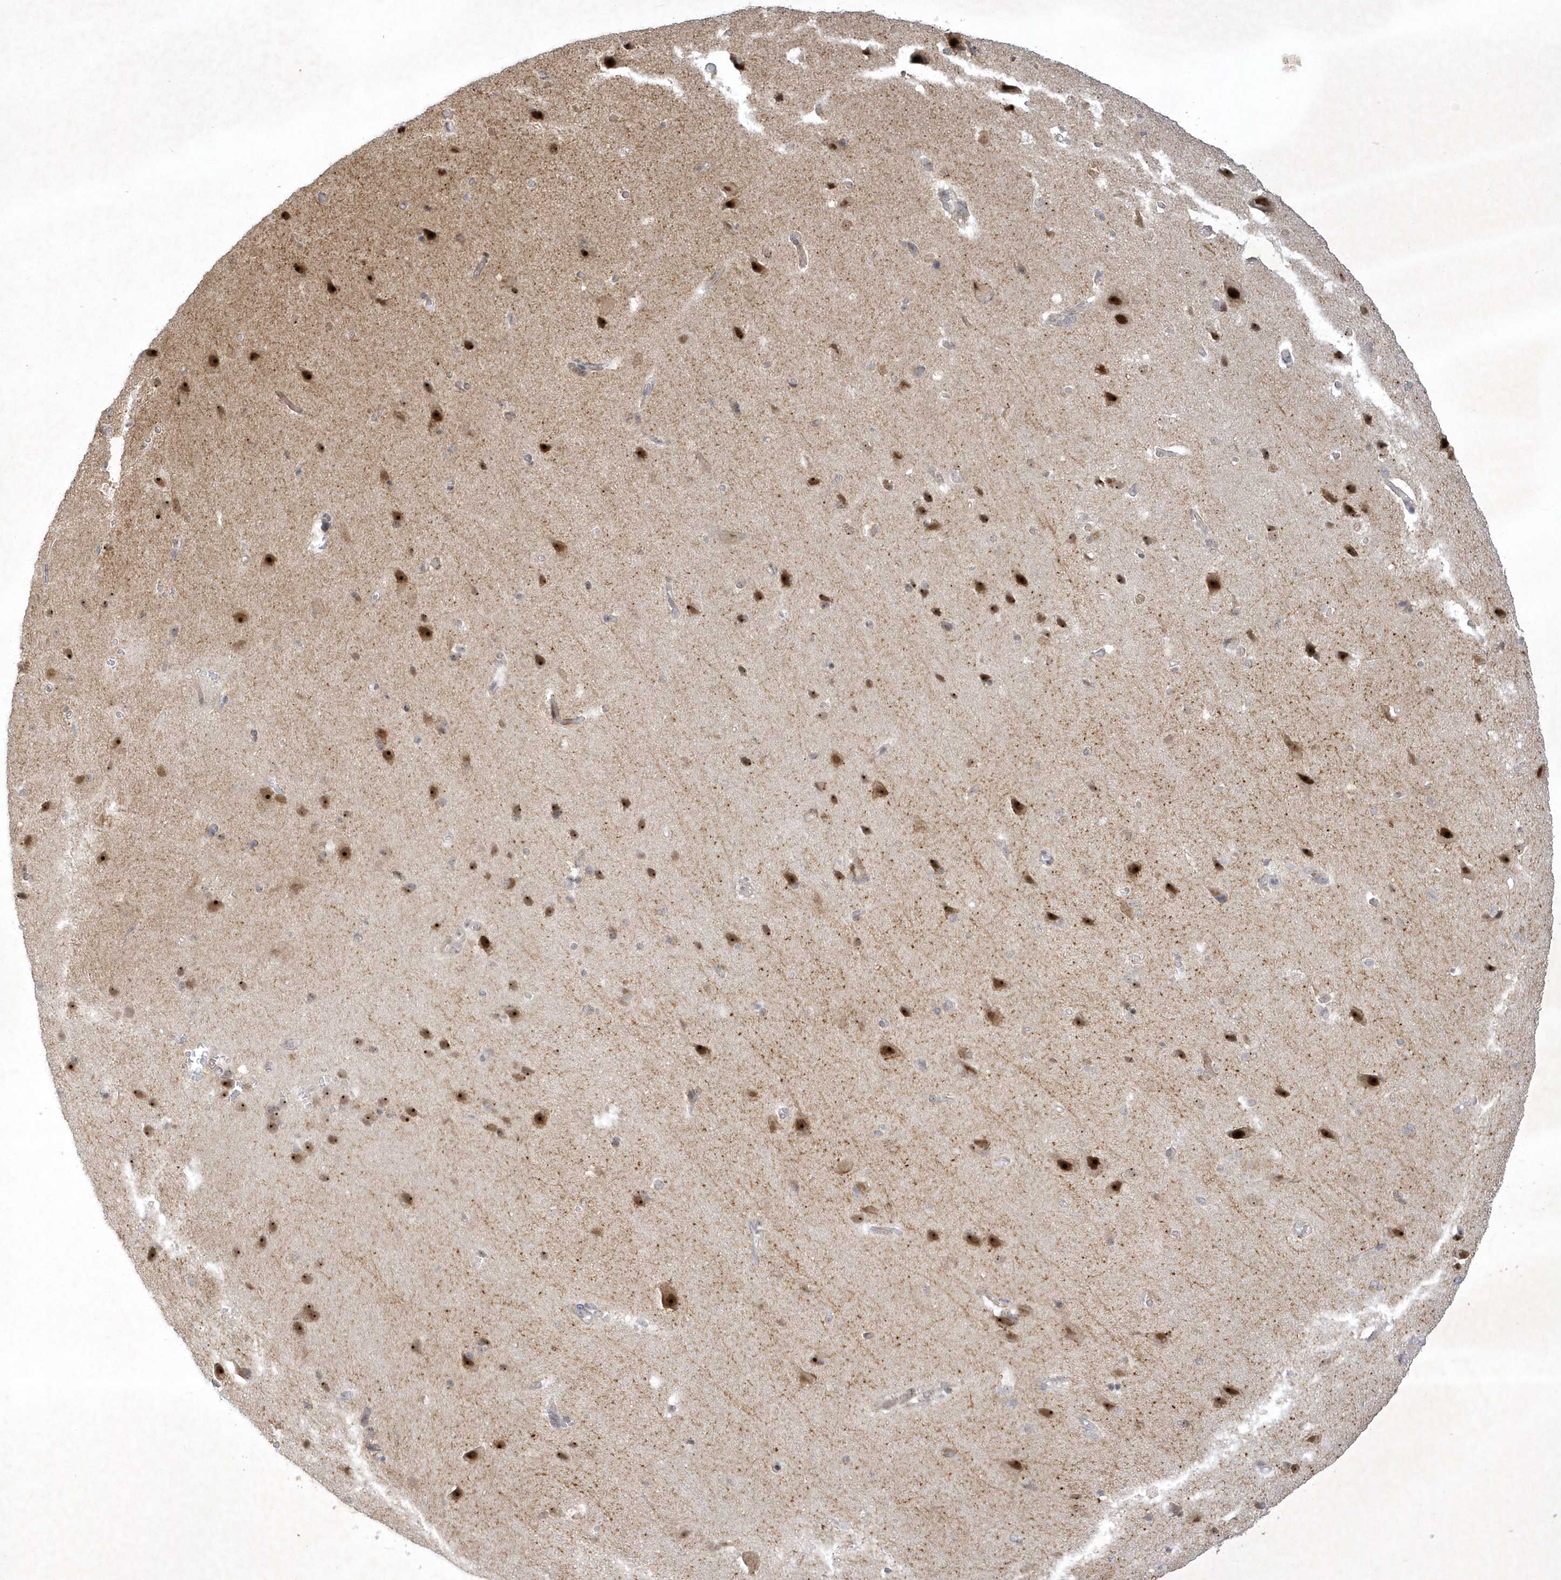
{"staining": {"intensity": "negative", "quantity": "none", "location": "none"}, "tissue": "cerebral cortex", "cell_type": "Endothelial cells", "image_type": "normal", "snomed": [{"axis": "morphology", "description": "Normal tissue, NOS"}, {"axis": "topography", "description": "Cerebral cortex"}], "caption": "IHC of benign human cerebral cortex reveals no expression in endothelial cells.", "gene": "NPM3", "patient": {"sex": "male", "age": 62}}